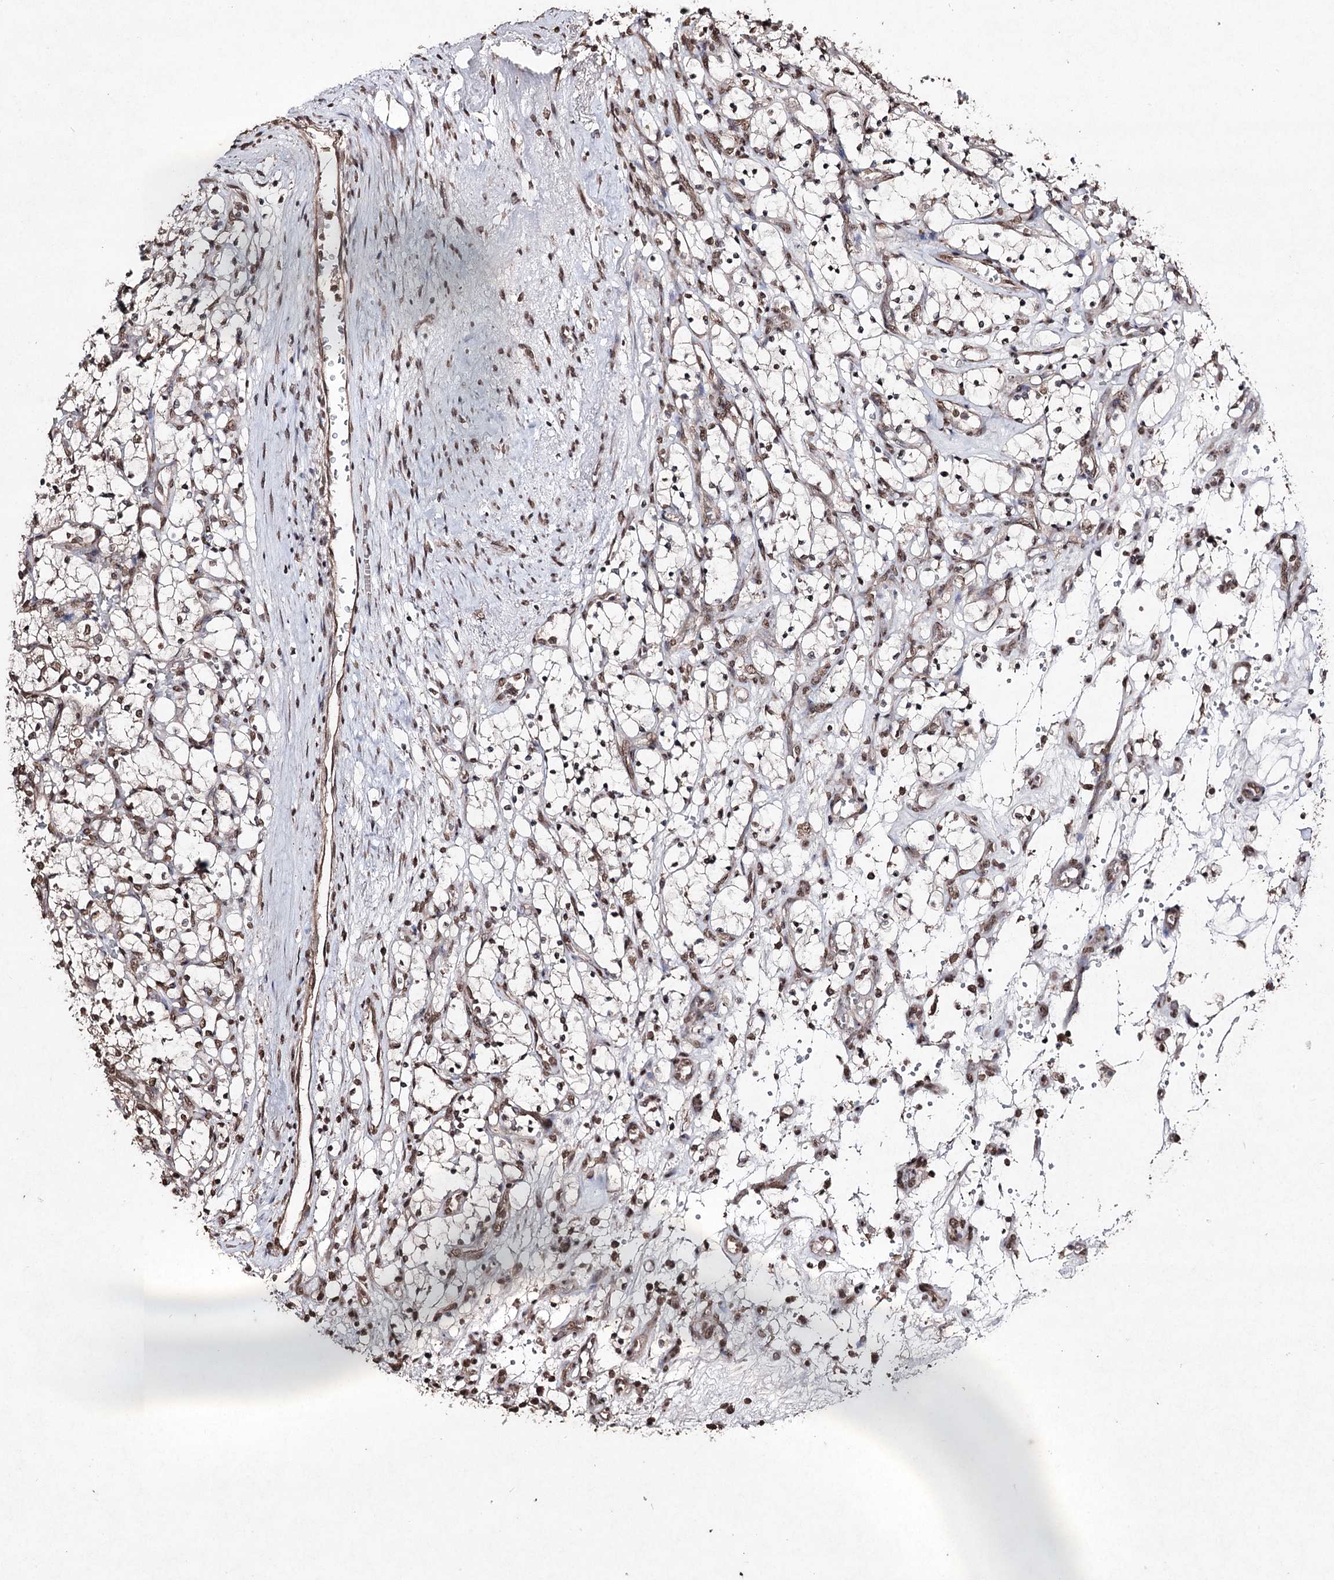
{"staining": {"intensity": "weak", "quantity": "25%-75%", "location": "nuclear"}, "tissue": "renal cancer", "cell_type": "Tumor cells", "image_type": "cancer", "snomed": [{"axis": "morphology", "description": "Adenocarcinoma, NOS"}, {"axis": "topography", "description": "Kidney"}], "caption": "Protein expression analysis of human adenocarcinoma (renal) reveals weak nuclear expression in about 25%-75% of tumor cells. (DAB IHC with brightfield microscopy, high magnification).", "gene": "ATG14", "patient": {"sex": "female", "age": 69}}